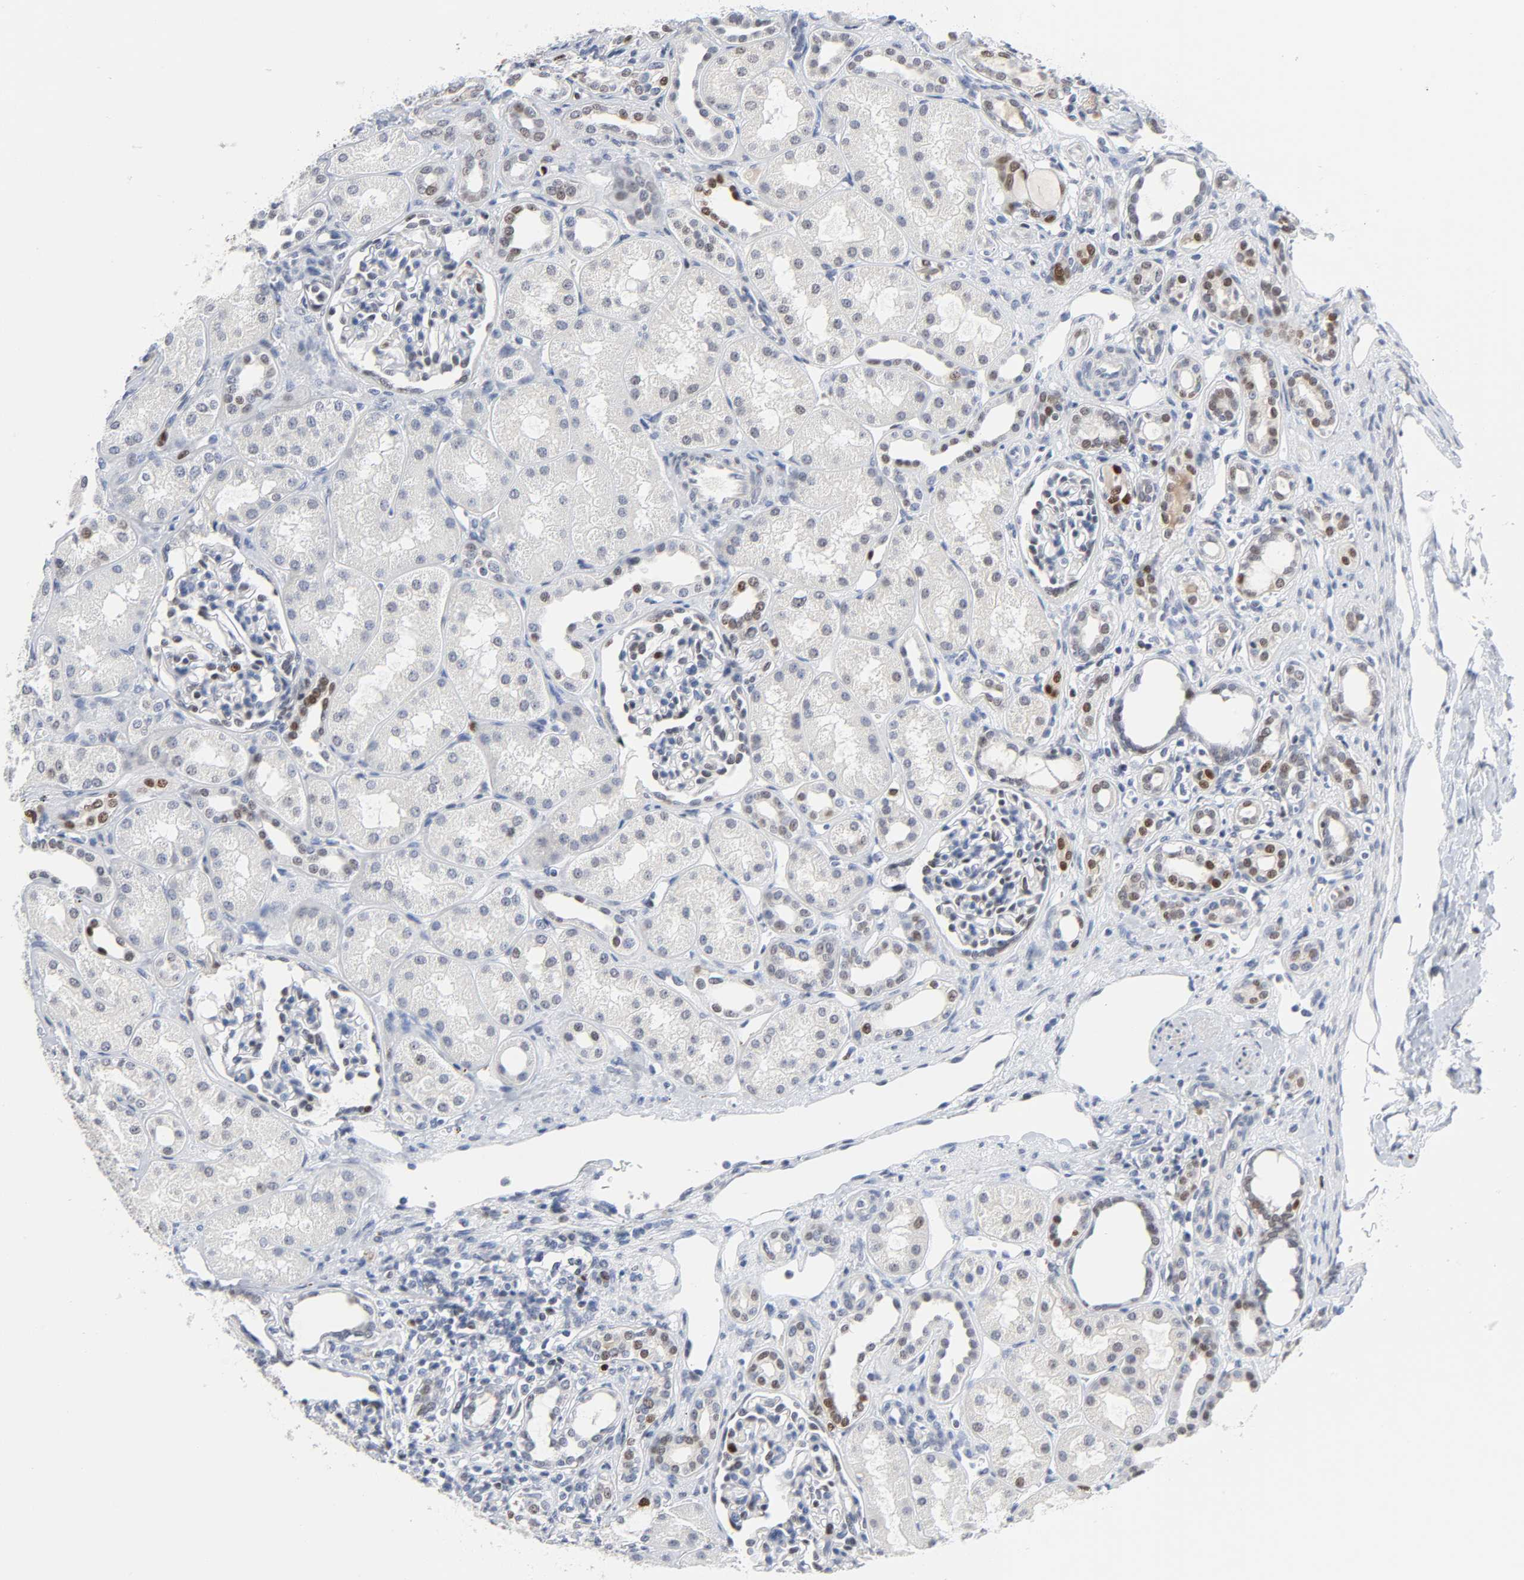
{"staining": {"intensity": "weak", "quantity": "<25%", "location": "nuclear"}, "tissue": "kidney", "cell_type": "Cells in glomeruli", "image_type": "normal", "snomed": [{"axis": "morphology", "description": "Normal tissue, NOS"}, {"axis": "topography", "description": "Kidney"}], "caption": "This histopathology image is of normal kidney stained with immunohistochemistry (IHC) to label a protein in brown with the nuclei are counter-stained blue. There is no staining in cells in glomeruli. Nuclei are stained in blue.", "gene": "WEE1", "patient": {"sex": "male", "age": 7}}